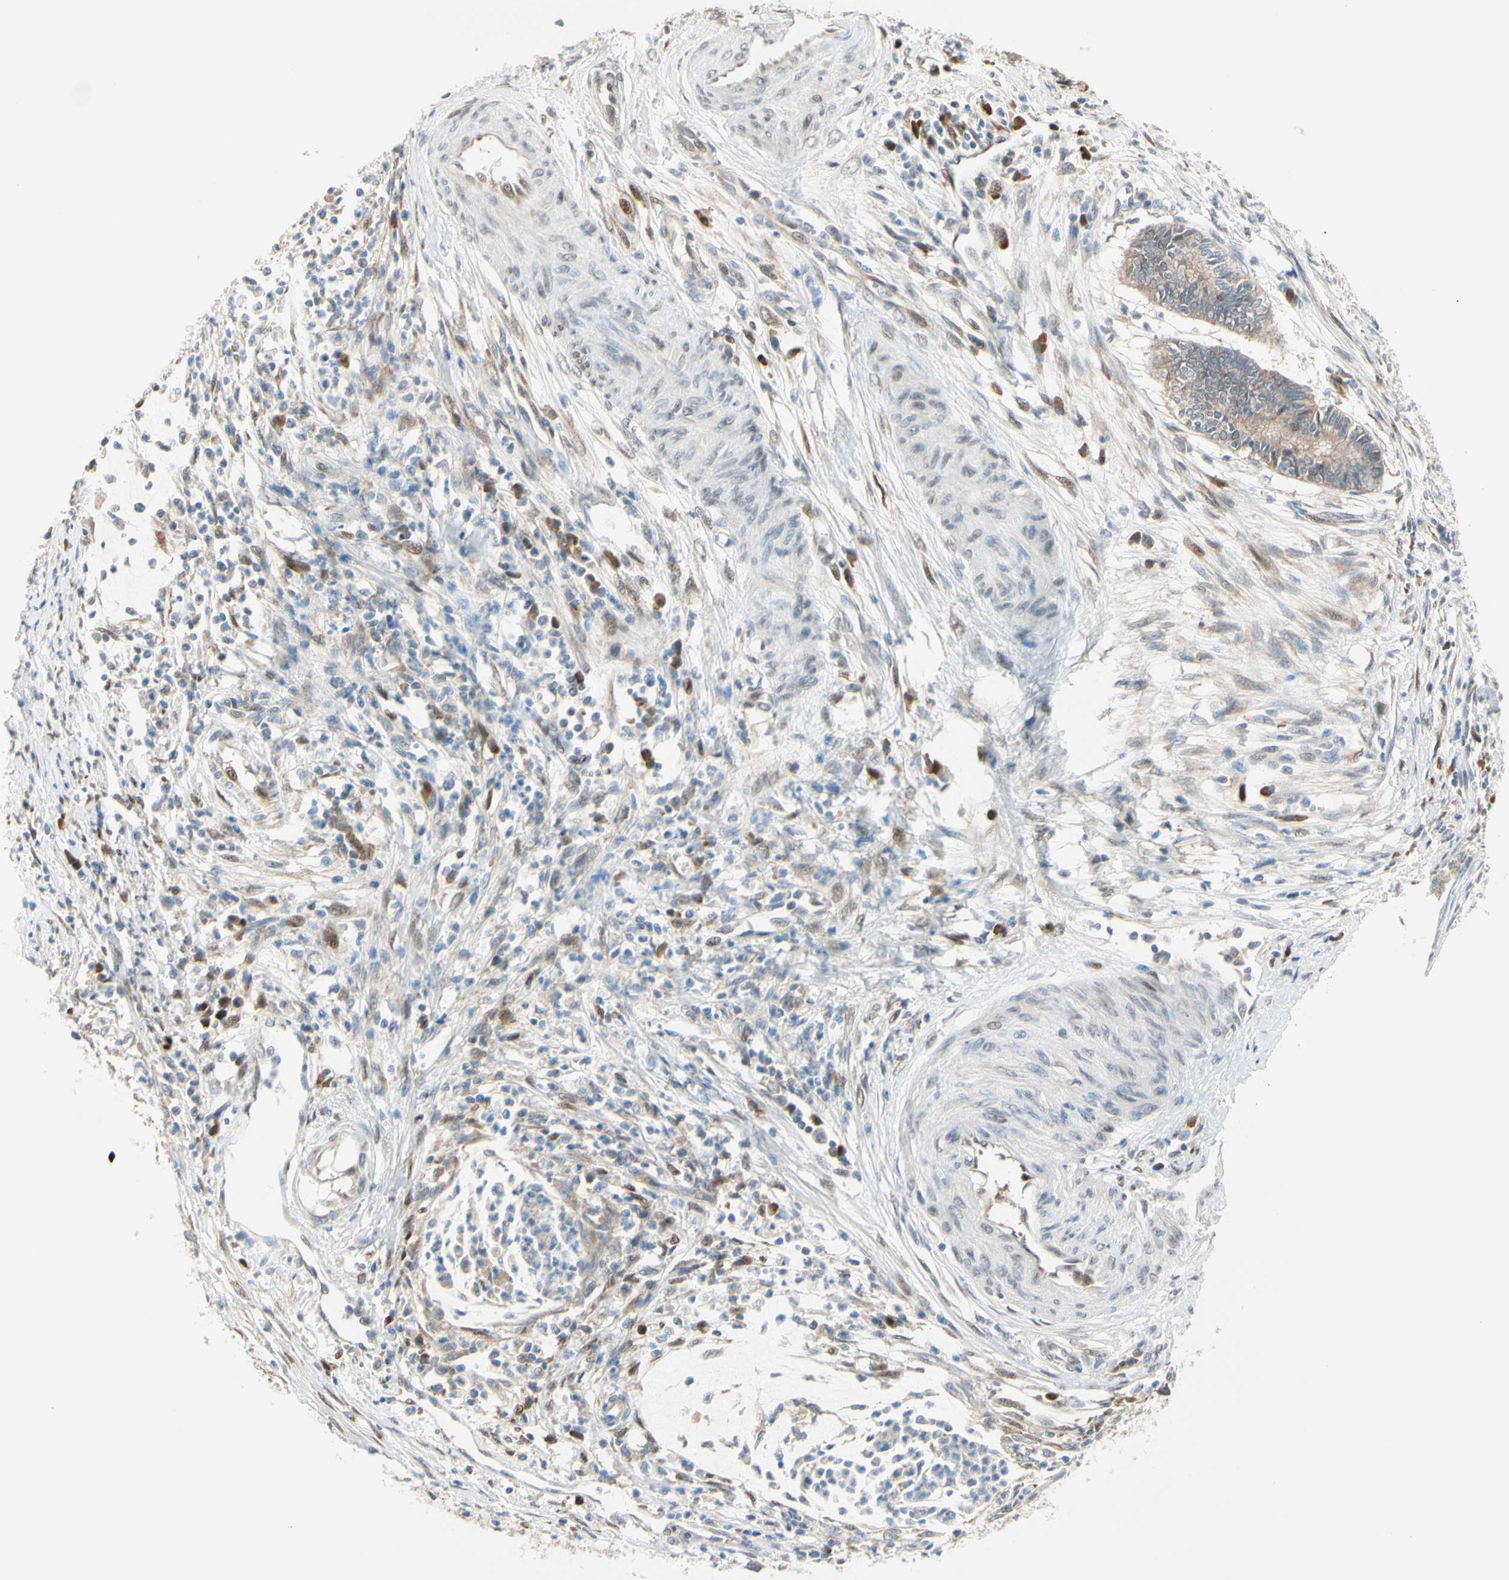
{"staining": {"intensity": "weak", "quantity": ">75%", "location": "cytoplasmic/membranous"}, "tissue": "cervical cancer", "cell_type": "Tumor cells", "image_type": "cancer", "snomed": [{"axis": "morphology", "description": "Adenocarcinoma, NOS"}, {"axis": "topography", "description": "Cervix"}], "caption": "Immunohistochemistry (DAB (3,3'-diaminobenzidine)) staining of cervical adenocarcinoma demonstrates weak cytoplasmic/membranous protein expression in about >75% of tumor cells. The staining was performed using DAB (3,3'-diaminobenzidine) to visualize the protein expression in brown, while the nuclei were stained in blue with hematoxylin (Magnification: 20x).", "gene": "PTTG1", "patient": {"sex": "female", "age": 36}}